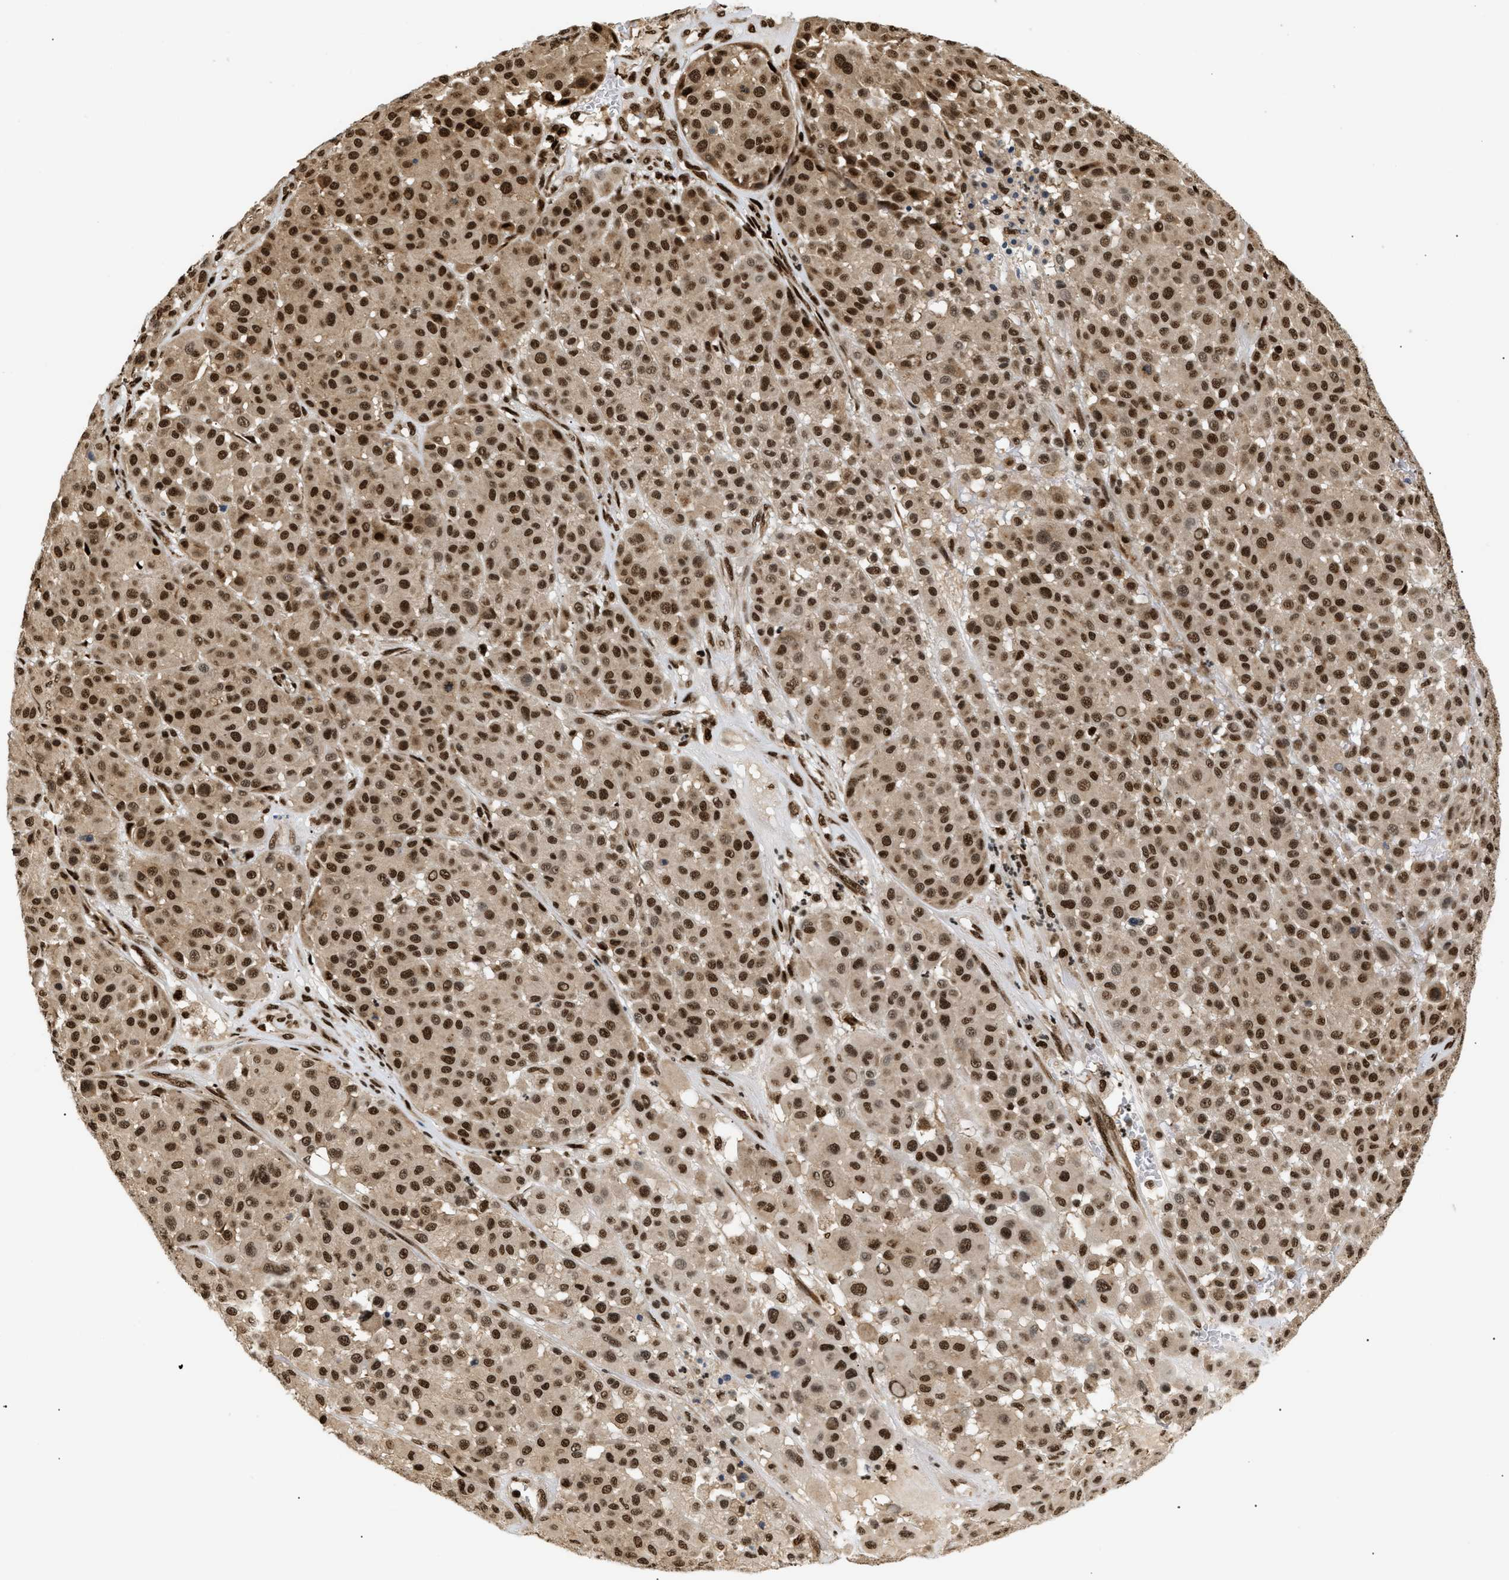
{"staining": {"intensity": "strong", "quantity": ">75%", "location": "nuclear"}, "tissue": "melanoma", "cell_type": "Tumor cells", "image_type": "cancer", "snomed": [{"axis": "morphology", "description": "Malignant melanoma, Metastatic site"}, {"axis": "topography", "description": "Soft tissue"}], "caption": "Immunohistochemistry histopathology image of neoplastic tissue: melanoma stained using IHC reveals high levels of strong protein expression localized specifically in the nuclear of tumor cells, appearing as a nuclear brown color.", "gene": "RBM5", "patient": {"sex": "male", "age": 41}}